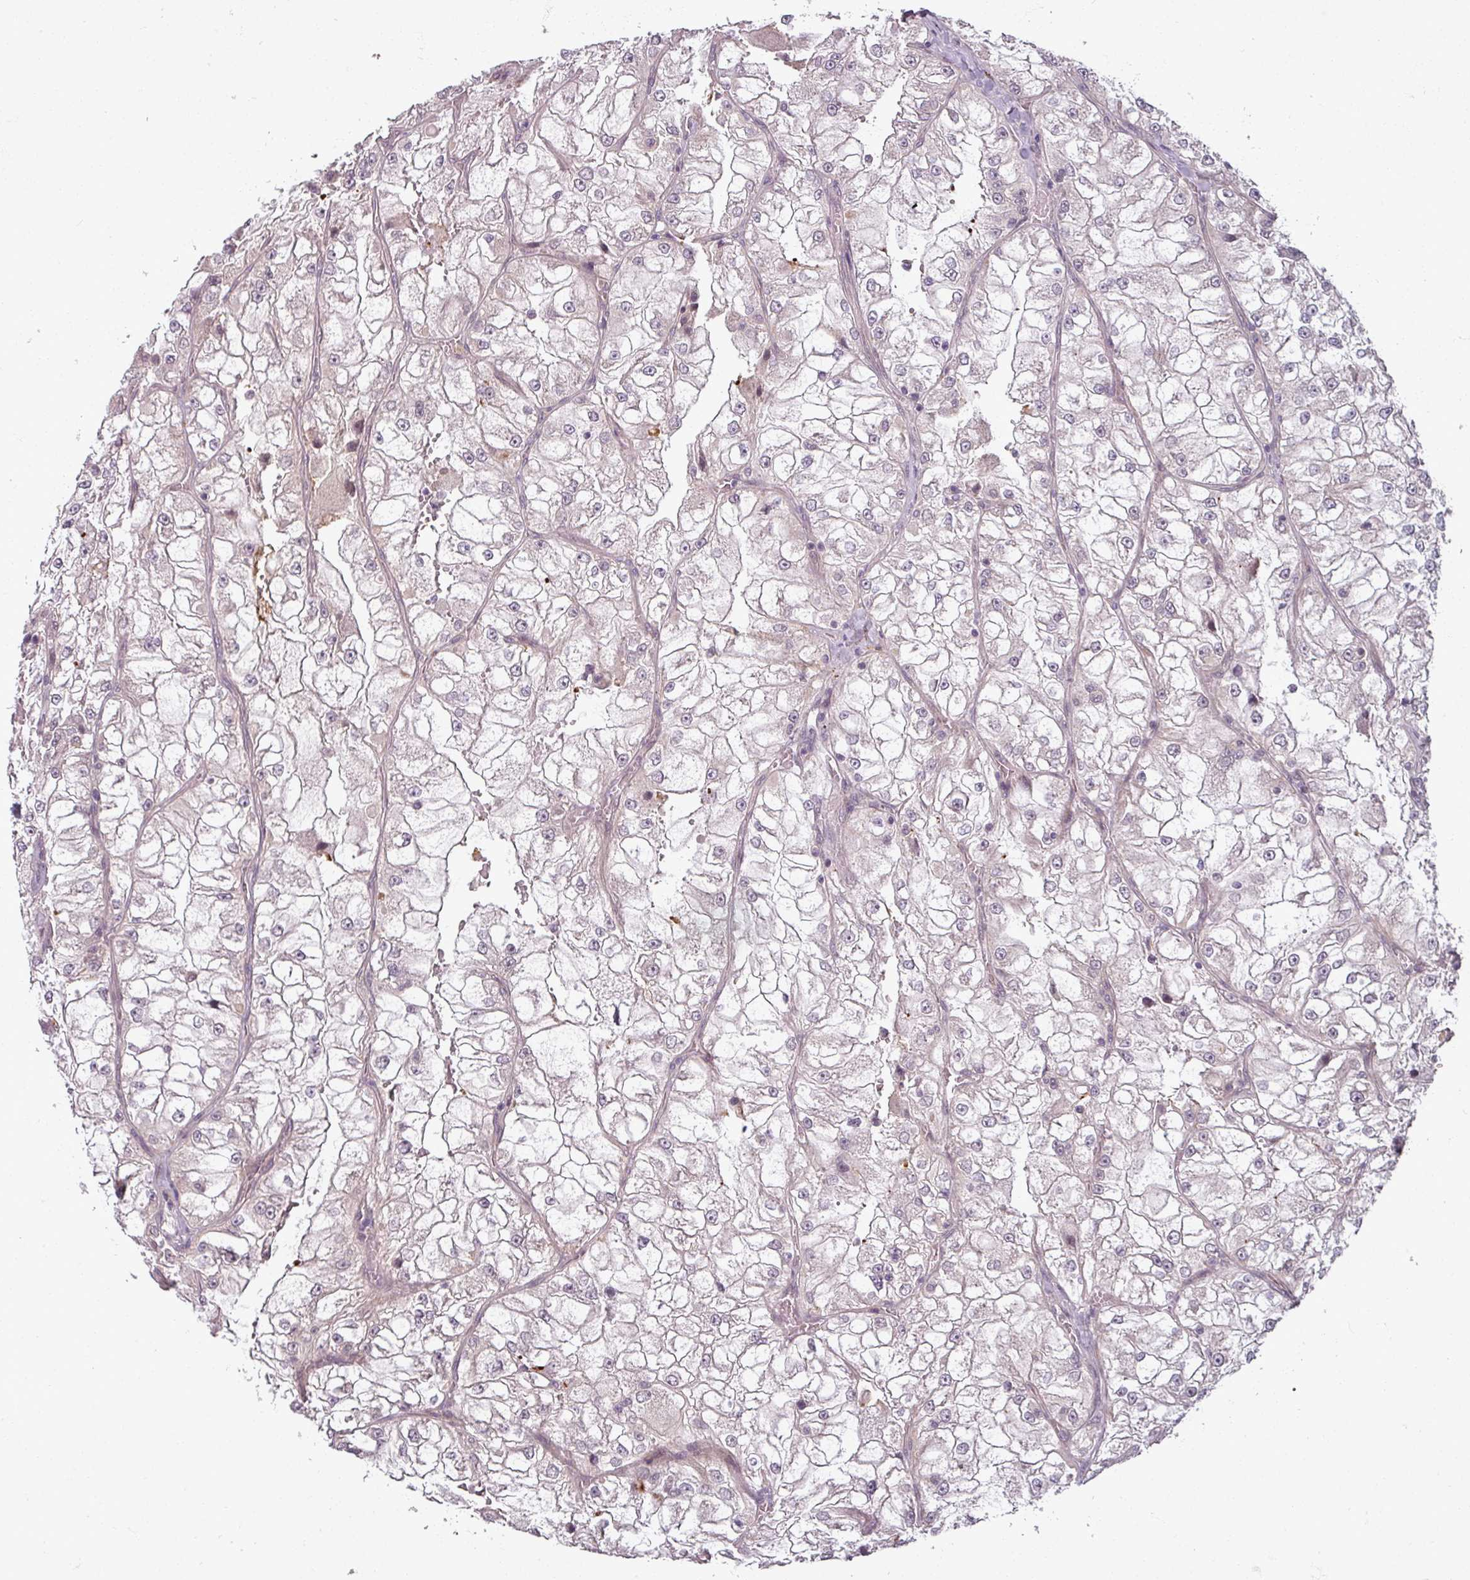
{"staining": {"intensity": "negative", "quantity": "none", "location": "none"}, "tissue": "renal cancer", "cell_type": "Tumor cells", "image_type": "cancer", "snomed": [{"axis": "morphology", "description": "Adenocarcinoma, NOS"}, {"axis": "topography", "description": "Kidney"}], "caption": "Renal cancer was stained to show a protein in brown. There is no significant staining in tumor cells. (Stains: DAB immunohistochemistry with hematoxylin counter stain, Microscopy: brightfield microscopy at high magnification).", "gene": "POLR2G", "patient": {"sex": "female", "age": 72}}